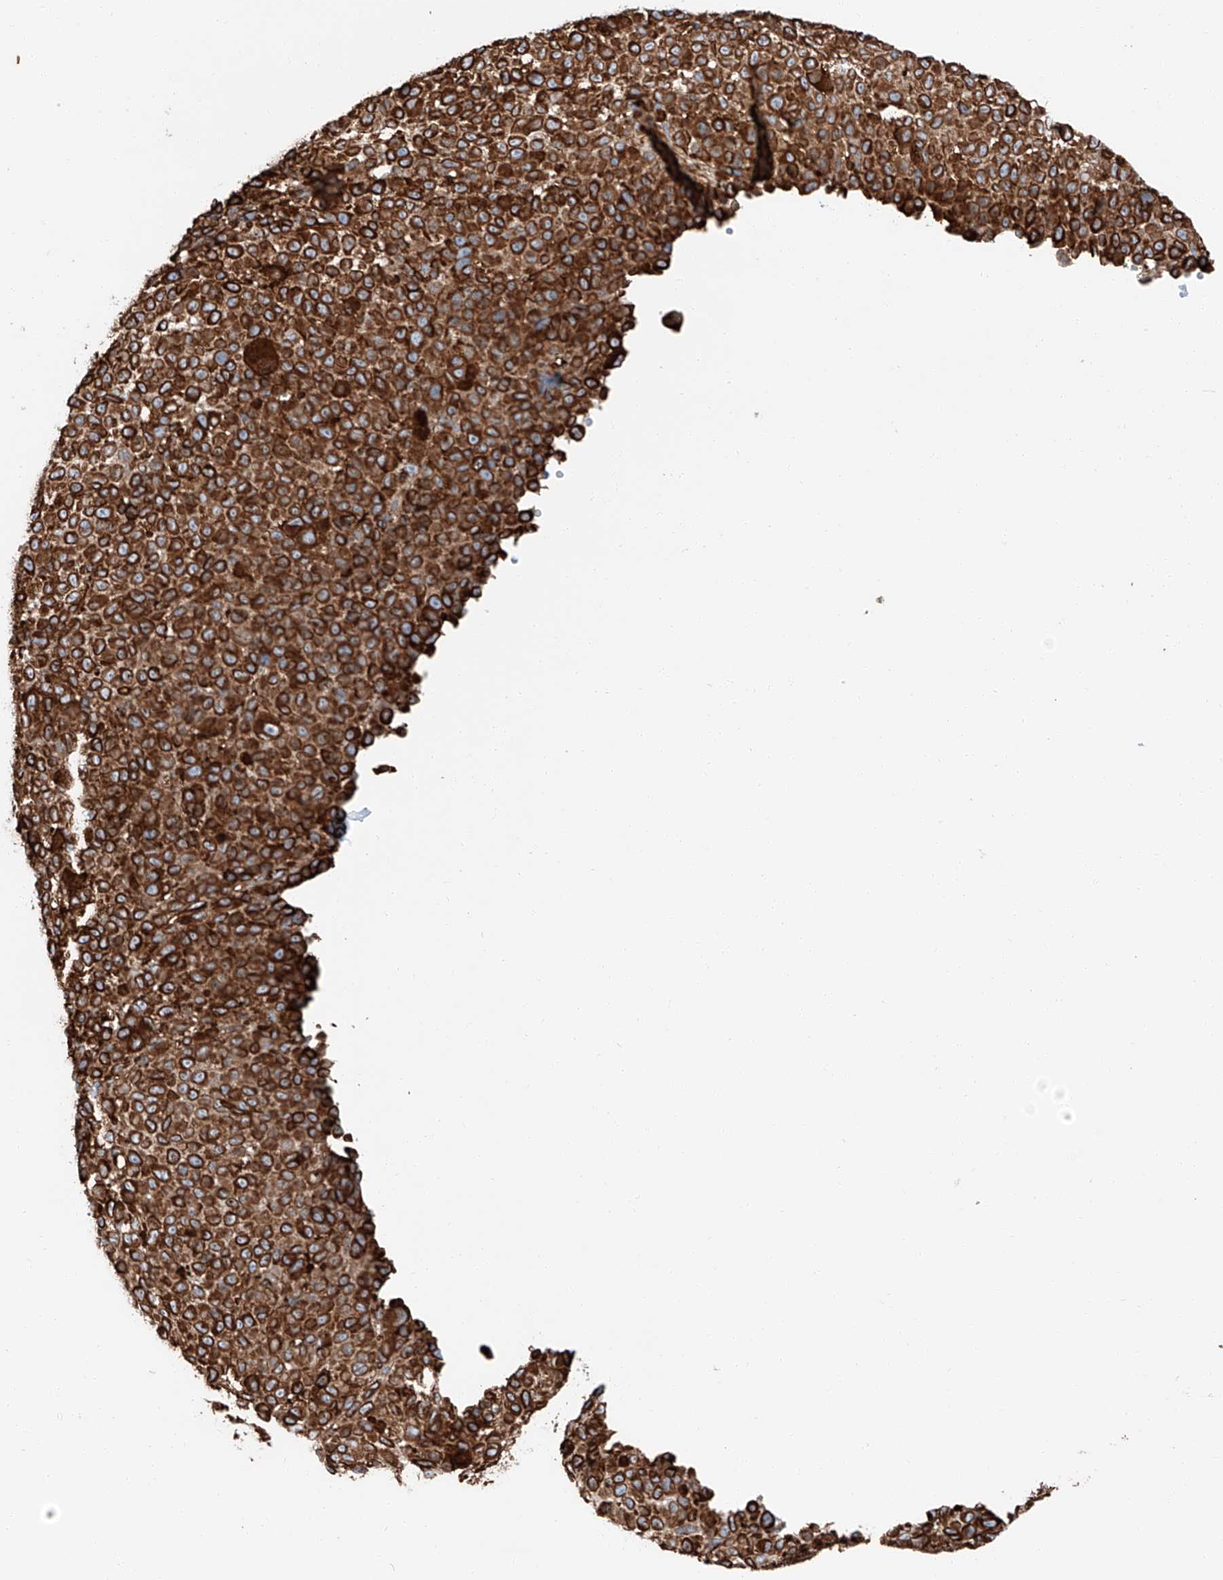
{"staining": {"intensity": "strong", "quantity": ">75%", "location": "cytoplasmic/membranous"}, "tissue": "melanoma", "cell_type": "Tumor cells", "image_type": "cancer", "snomed": [{"axis": "morphology", "description": "Malignant melanoma, NOS"}, {"axis": "topography", "description": "Skin"}], "caption": "Protein analysis of melanoma tissue displays strong cytoplasmic/membranous positivity in approximately >75% of tumor cells.", "gene": "ZNF804A", "patient": {"sex": "female", "age": 94}}